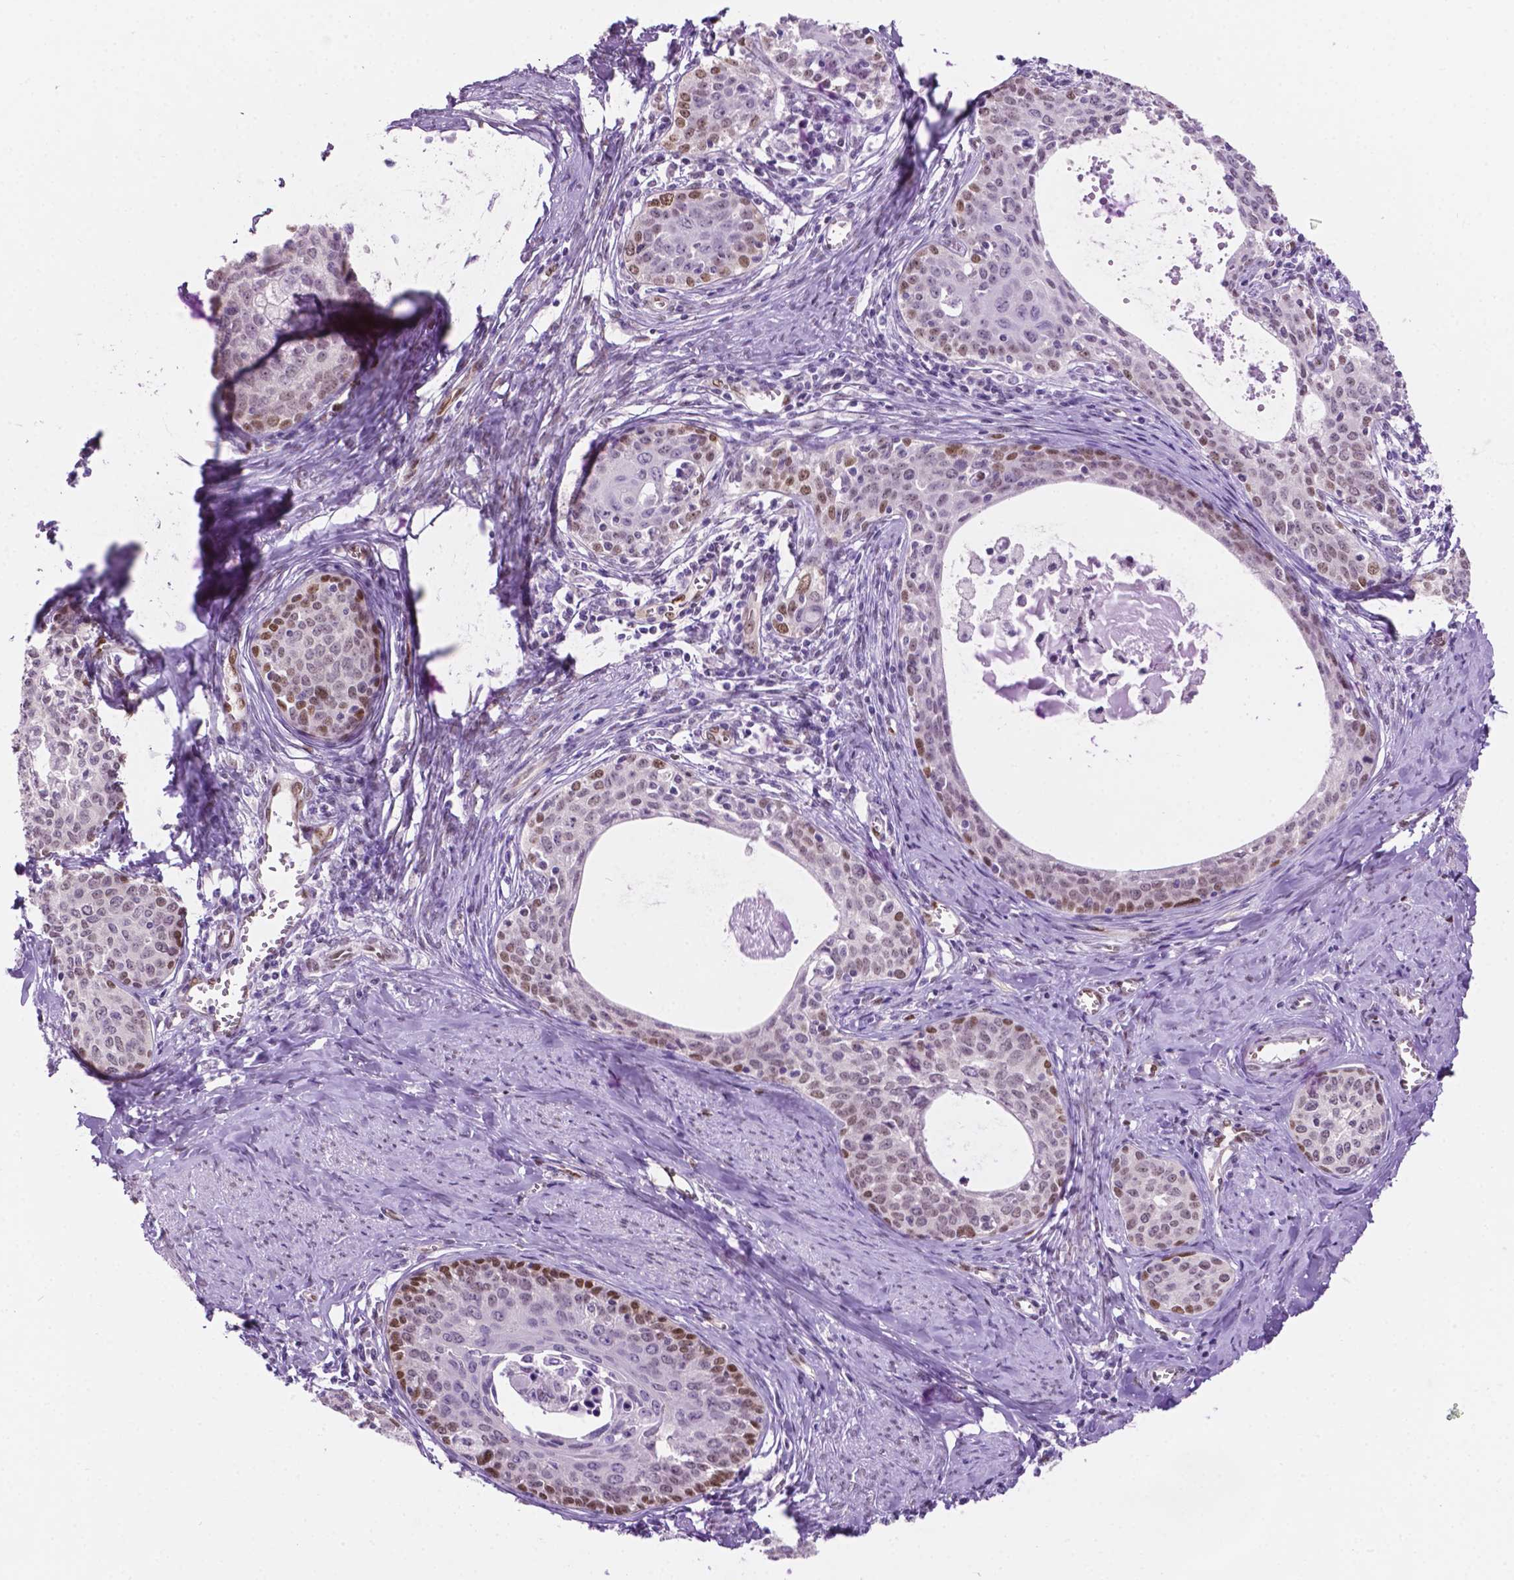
{"staining": {"intensity": "moderate", "quantity": "<25%", "location": "nuclear"}, "tissue": "cervical cancer", "cell_type": "Tumor cells", "image_type": "cancer", "snomed": [{"axis": "morphology", "description": "Squamous cell carcinoma, NOS"}, {"axis": "morphology", "description": "Adenocarcinoma, NOS"}, {"axis": "topography", "description": "Cervix"}], "caption": "Brown immunohistochemical staining in cervical cancer demonstrates moderate nuclear staining in approximately <25% of tumor cells.", "gene": "ERF", "patient": {"sex": "female", "age": 52}}